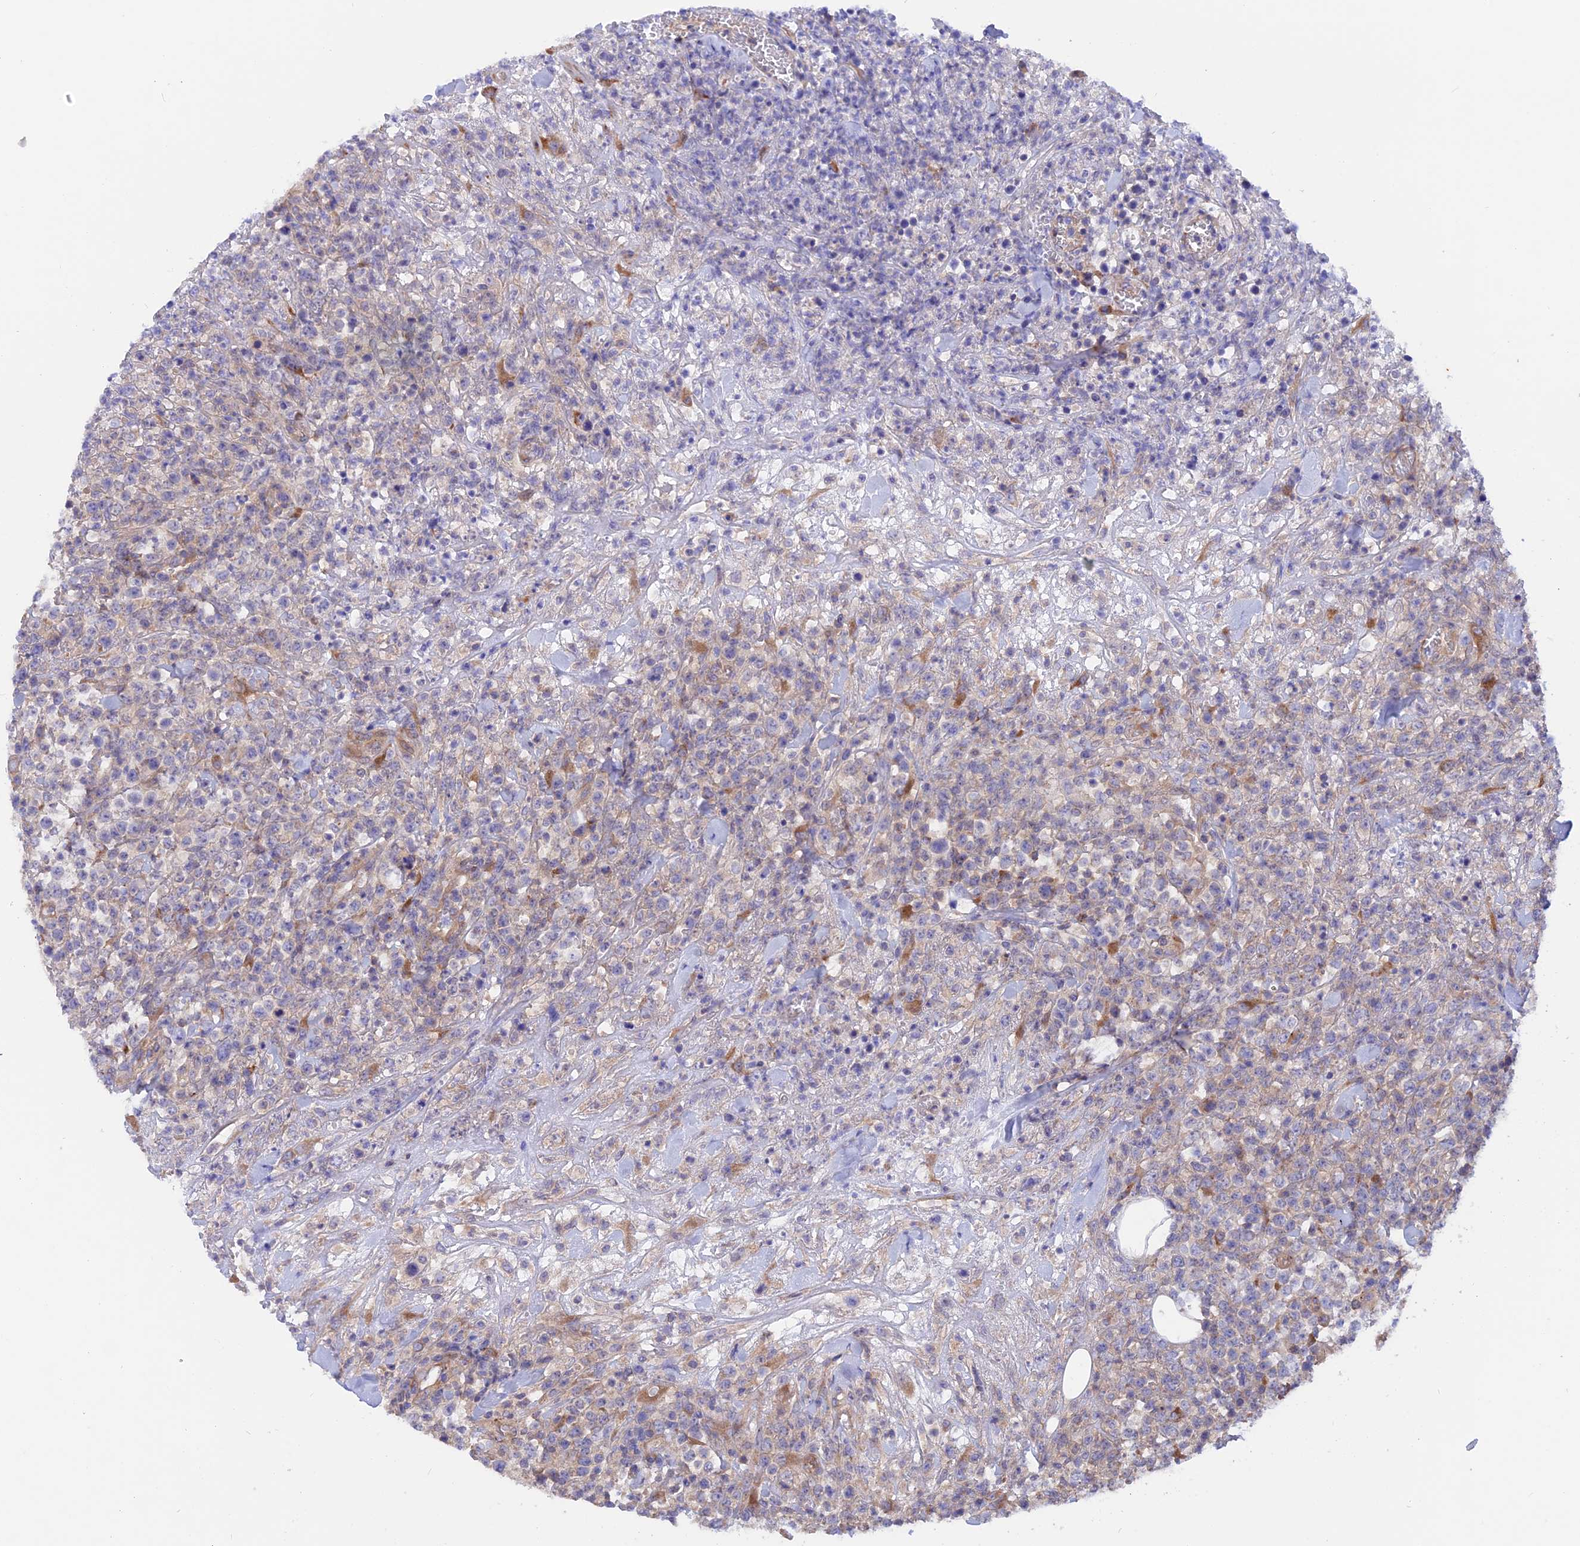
{"staining": {"intensity": "weak", "quantity": "<25%", "location": "cytoplasmic/membranous"}, "tissue": "lymphoma", "cell_type": "Tumor cells", "image_type": "cancer", "snomed": [{"axis": "morphology", "description": "Malignant lymphoma, non-Hodgkin's type, High grade"}, {"axis": "topography", "description": "Colon"}], "caption": "This is an immunohistochemistry (IHC) histopathology image of human lymphoma. There is no positivity in tumor cells.", "gene": "HYCC1", "patient": {"sex": "female", "age": 53}}